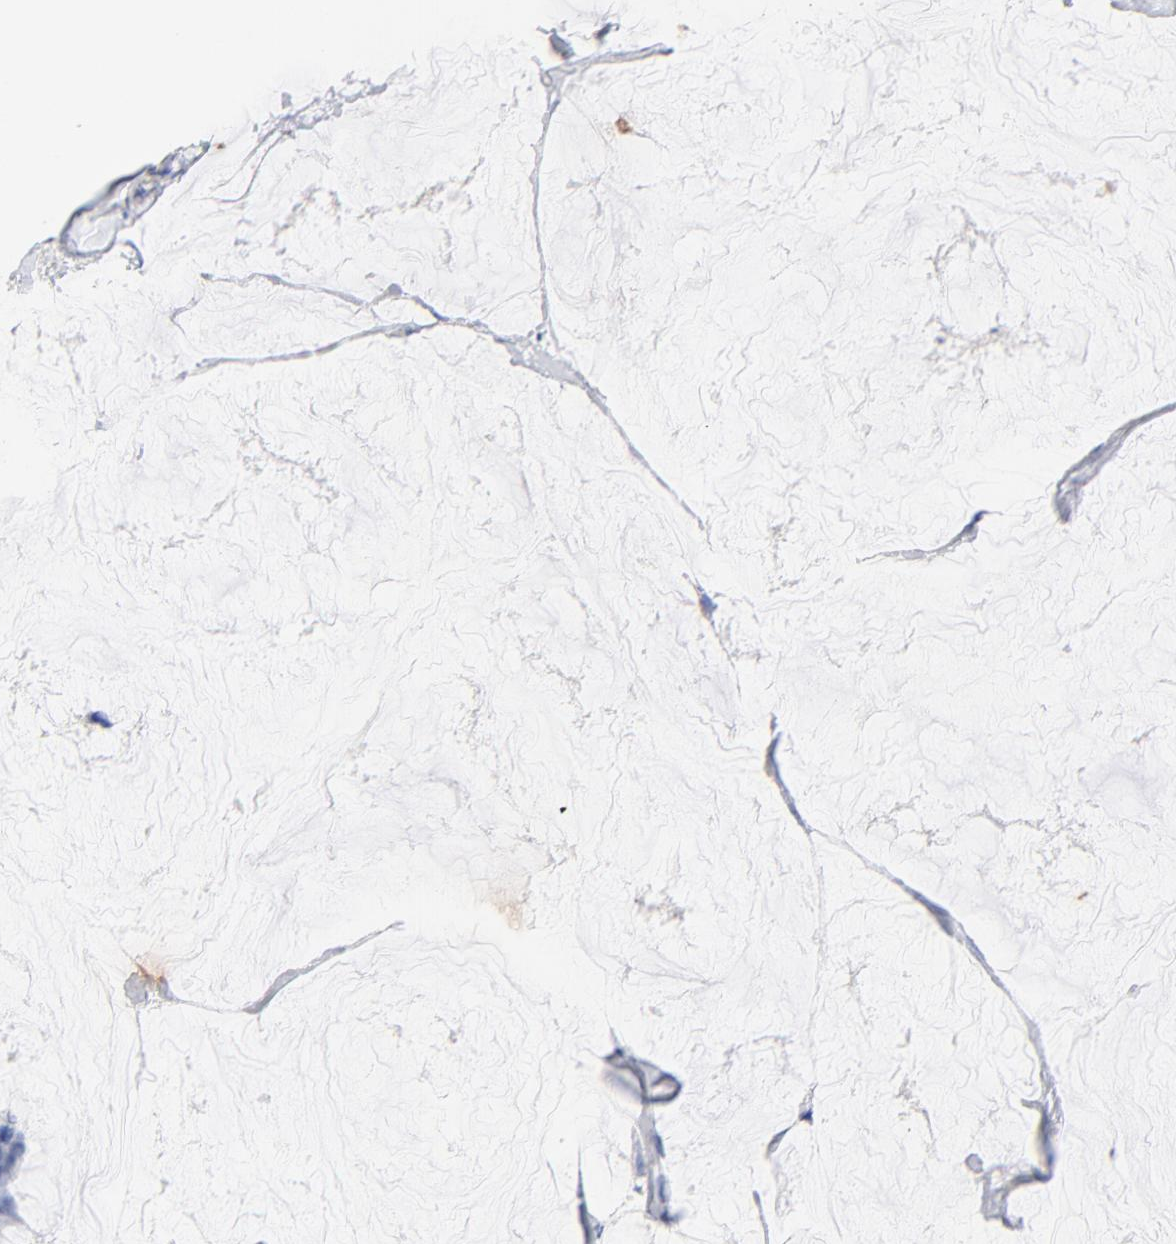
{"staining": {"intensity": "negative", "quantity": "none", "location": "none"}, "tissue": "breast cancer", "cell_type": "Tumor cells", "image_type": "cancer", "snomed": [{"axis": "morphology", "description": "Normal tissue, NOS"}, {"axis": "morphology", "description": "Duct carcinoma"}, {"axis": "topography", "description": "Breast"}], "caption": "The immunohistochemistry (IHC) micrograph has no significant positivity in tumor cells of breast cancer (invasive ductal carcinoma) tissue.", "gene": "CPS1", "patient": {"sex": "female", "age": 50}}